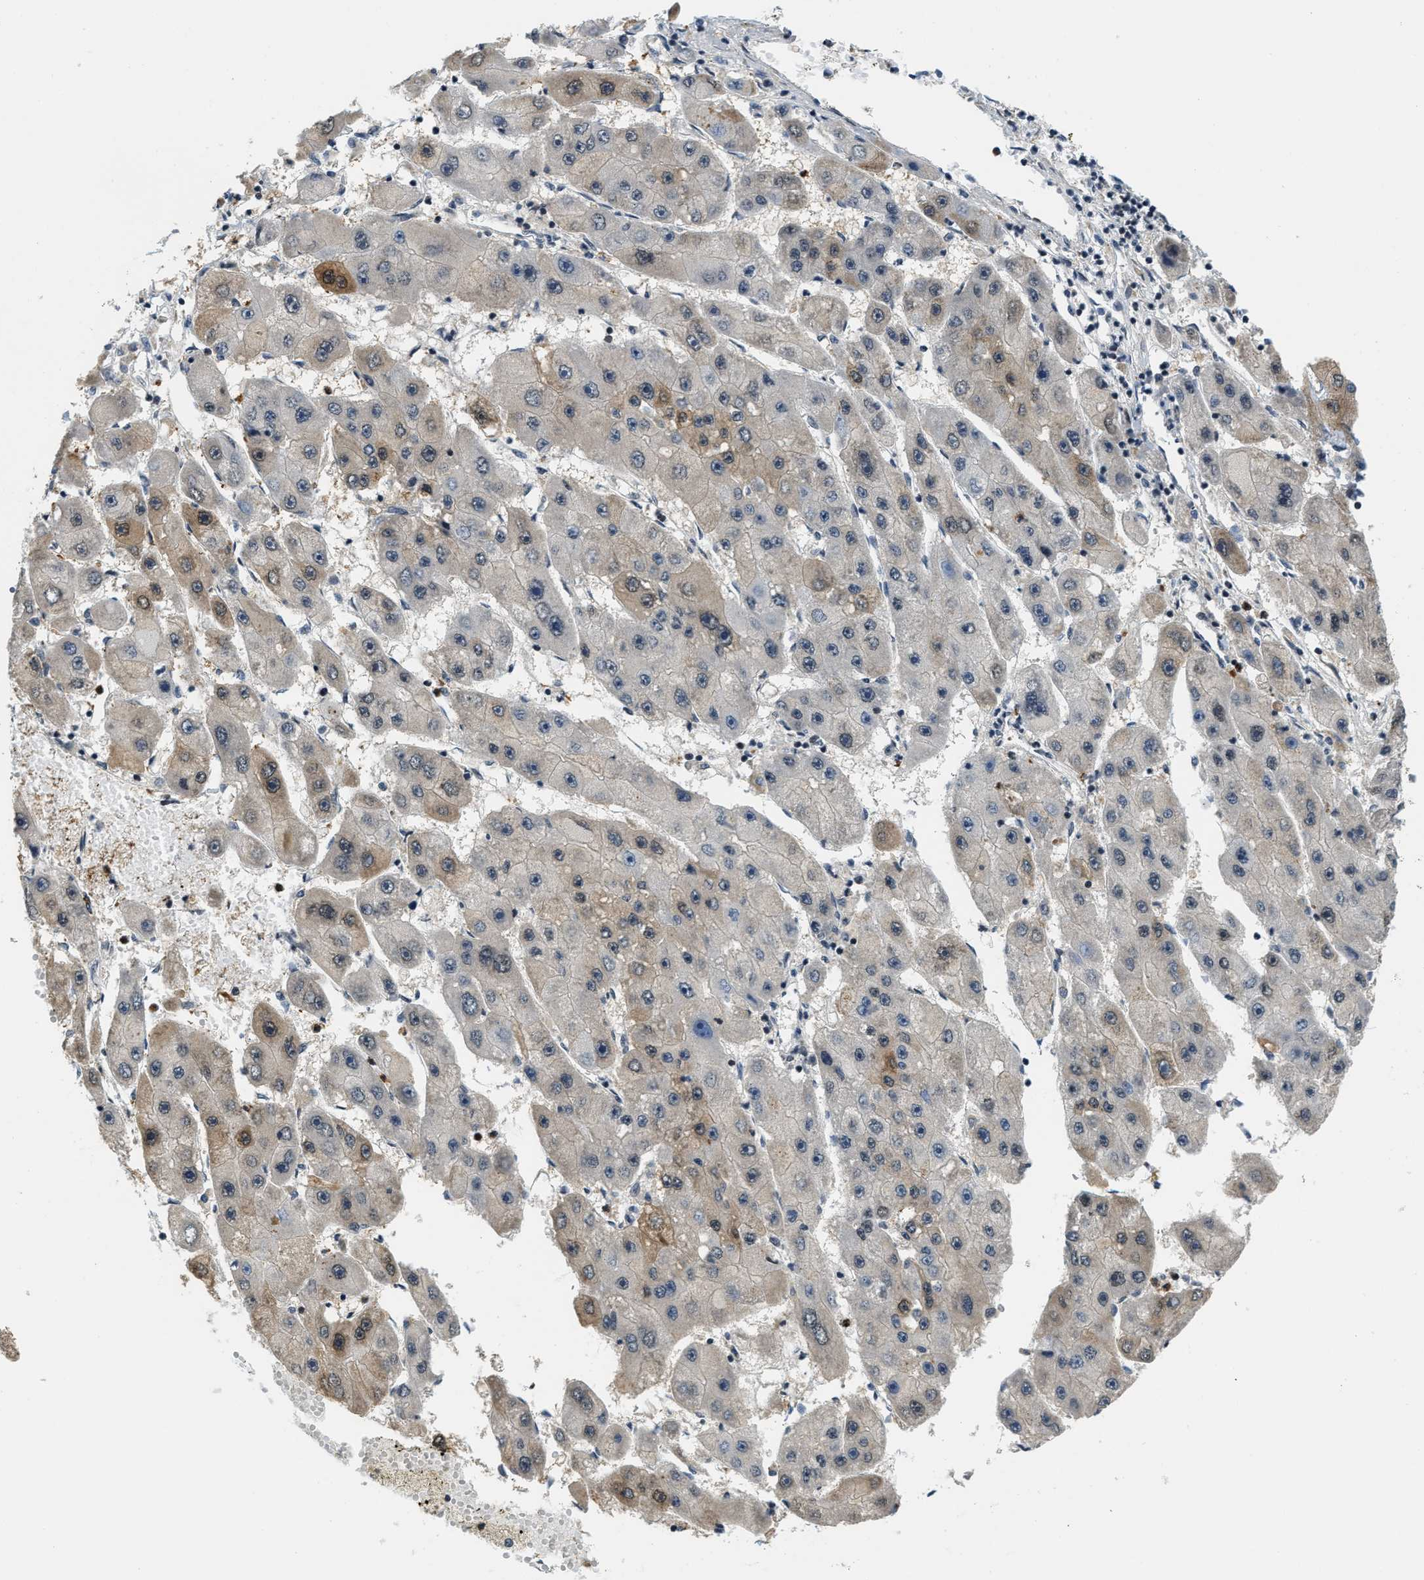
{"staining": {"intensity": "moderate", "quantity": "<25%", "location": "nuclear"}, "tissue": "liver cancer", "cell_type": "Tumor cells", "image_type": "cancer", "snomed": [{"axis": "morphology", "description": "Carcinoma, Hepatocellular, NOS"}, {"axis": "topography", "description": "Liver"}], "caption": "Moderate nuclear positivity is appreciated in approximately <25% of tumor cells in liver cancer (hepatocellular carcinoma). (IHC, brightfield microscopy, high magnification).", "gene": "KMT2A", "patient": {"sex": "female", "age": 61}}